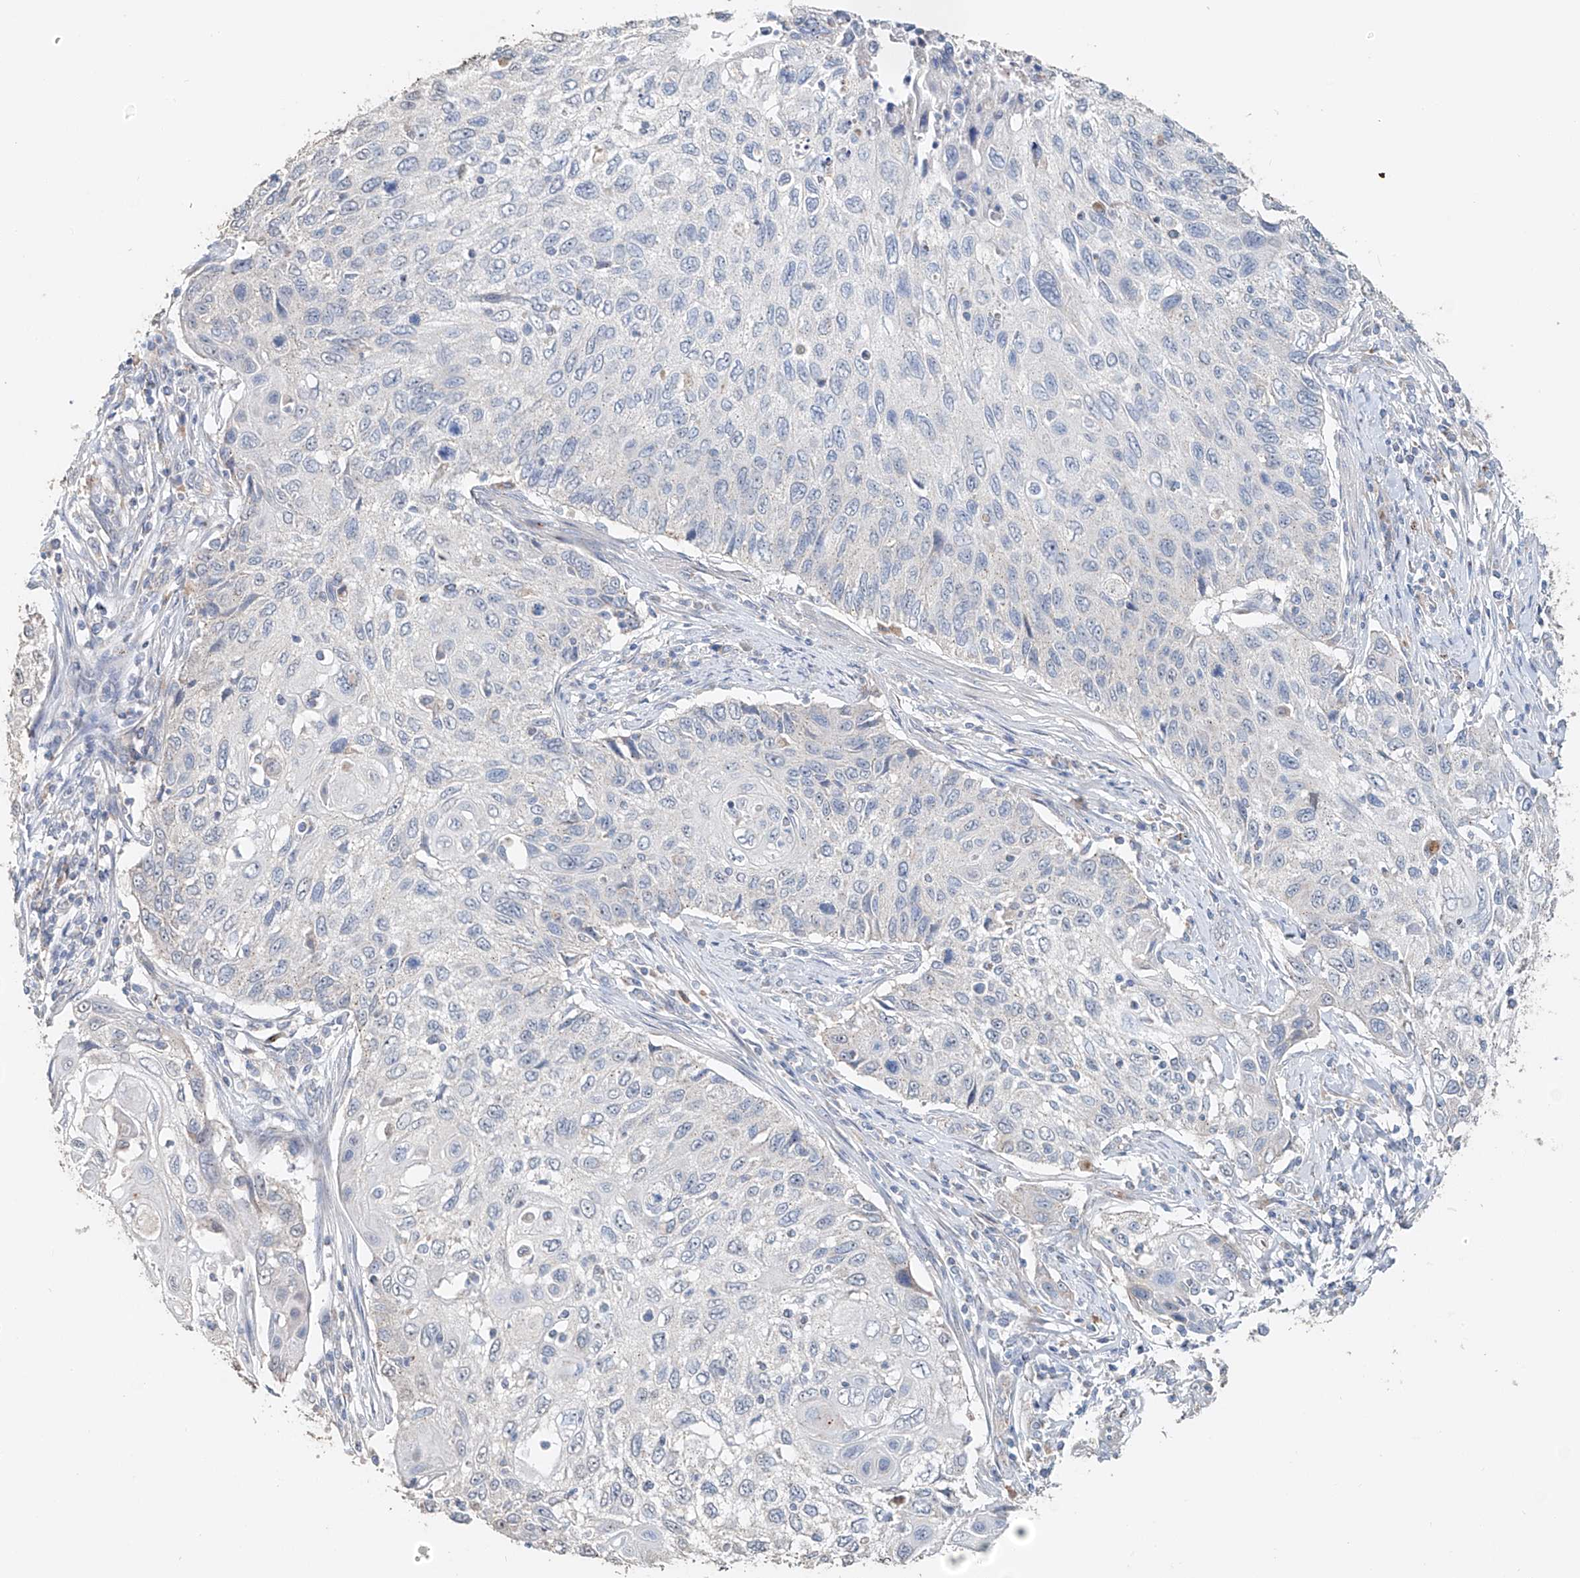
{"staining": {"intensity": "negative", "quantity": "none", "location": "none"}, "tissue": "cervical cancer", "cell_type": "Tumor cells", "image_type": "cancer", "snomed": [{"axis": "morphology", "description": "Squamous cell carcinoma, NOS"}, {"axis": "topography", "description": "Cervix"}], "caption": "Micrograph shows no significant protein expression in tumor cells of cervical squamous cell carcinoma.", "gene": "TRIM47", "patient": {"sex": "female", "age": 70}}